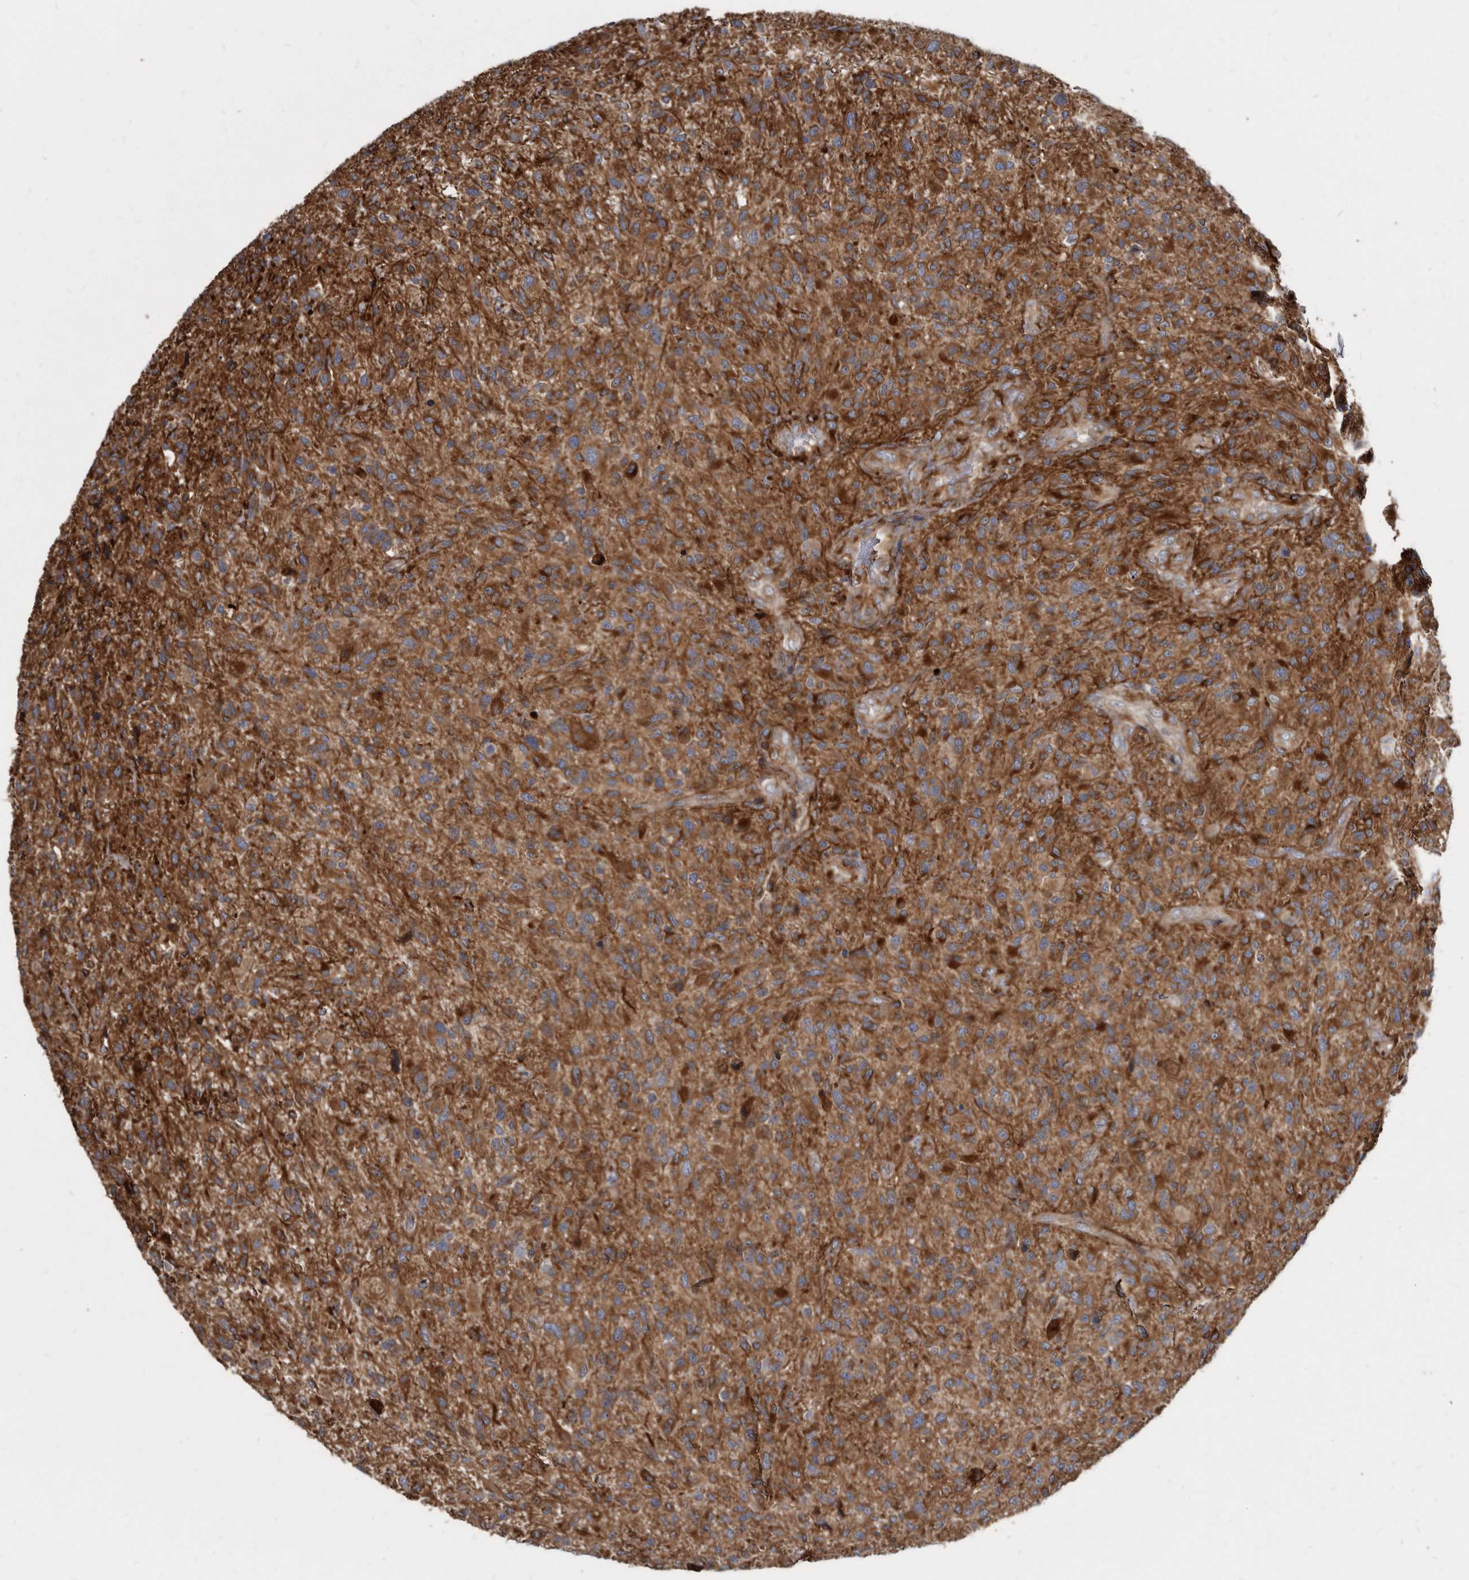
{"staining": {"intensity": "strong", "quantity": ">75%", "location": "cytoplasmic/membranous"}, "tissue": "glioma", "cell_type": "Tumor cells", "image_type": "cancer", "snomed": [{"axis": "morphology", "description": "Glioma, malignant, High grade"}, {"axis": "topography", "description": "Brain"}], "caption": "This histopathology image demonstrates malignant glioma (high-grade) stained with immunohistochemistry to label a protein in brown. The cytoplasmic/membranous of tumor cells show strong positivity for the protein. Nuclei are counter-stained blue.", "gene": "KCTD20", "patient": {"sex": "male", "age": 47}}